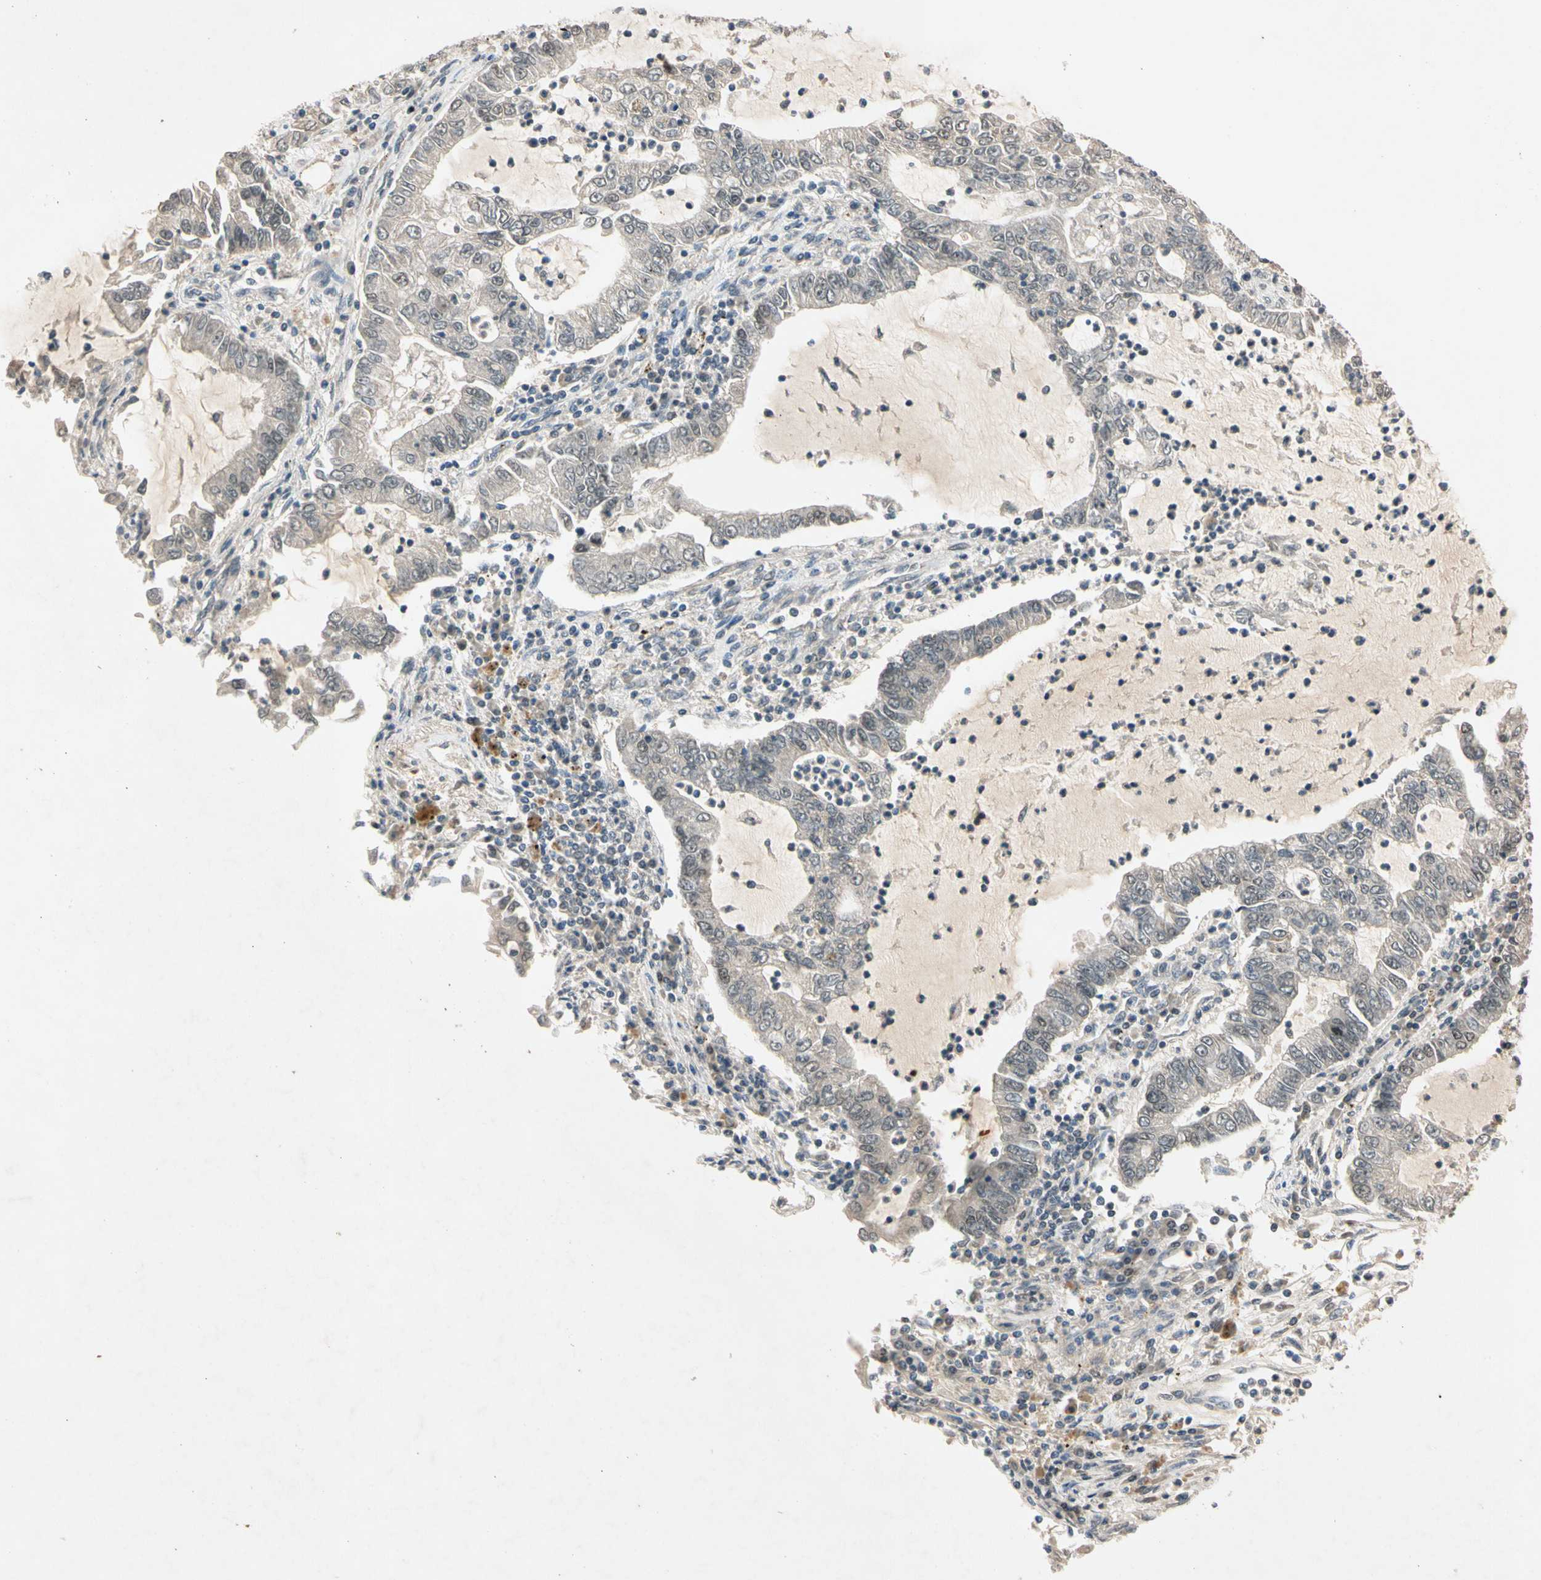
{"staining": {"intensity": "negative", "quantity": "none", "location": "none"}, "tissue": "lung cancer", "cell_type": "Tumor cells", "image_type": "cancer", "snomed": [{"axis": "morphology", "description": "Adenocarcinoma, NOS"}, {"axis": "topography", "description": "Lung"}], "caption": "DAB (3,3'-diaminobenzidine) immunohistochemical staining of lung cancer (adenocarcinoma) exhibits no significant positivity in tumor cells. The staining is performed using DAB (3,3'-diaminobenzidine) brown chromogen with nuclei counter-stained in using hematoxylin.", "gene": "RIOX2", "patient": {"sex": "female", "age": 51}}